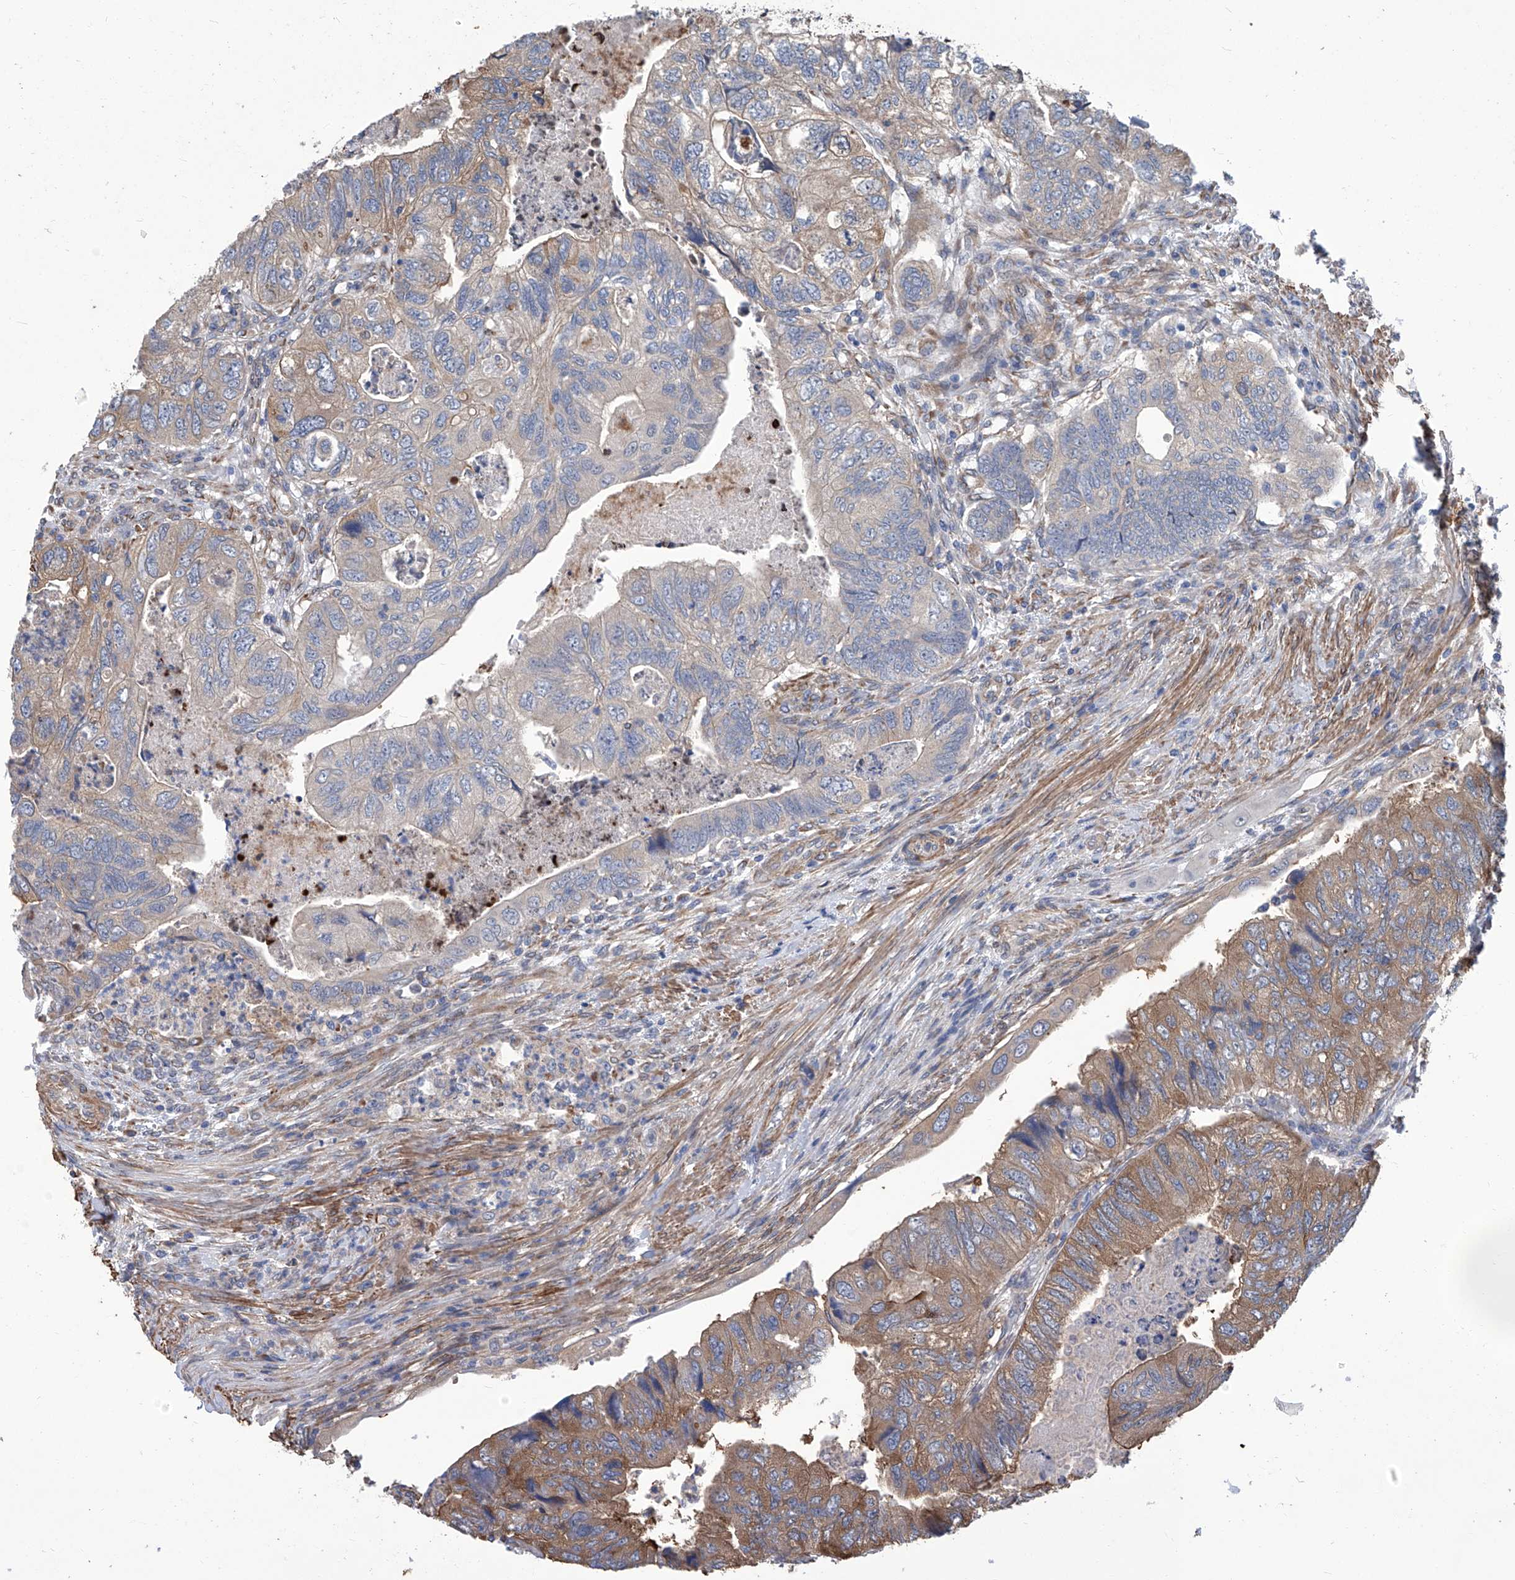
{"staining": {"intensity": "moderate", "quantity": "<25%", "location": "cytoplasmic/membranous"}, "tissue": "colorectal cancer", "cell_type": "Tumor cells", "image_type": "cancer", "snomed": [{"axis": "morphology", "description": "Adenocarcinoma, NOS"}, {"axis": "topography", "description": "Rectum"}], "caption": "High-power microscopy captured an immunohistochemistry histopathology image of colorectal cancer, revealing moderate cytoplasmic/membranous staining in about <25% of tumor cells.", "gene": "SMS", "patient": {"sex": "male", "age": 63}}